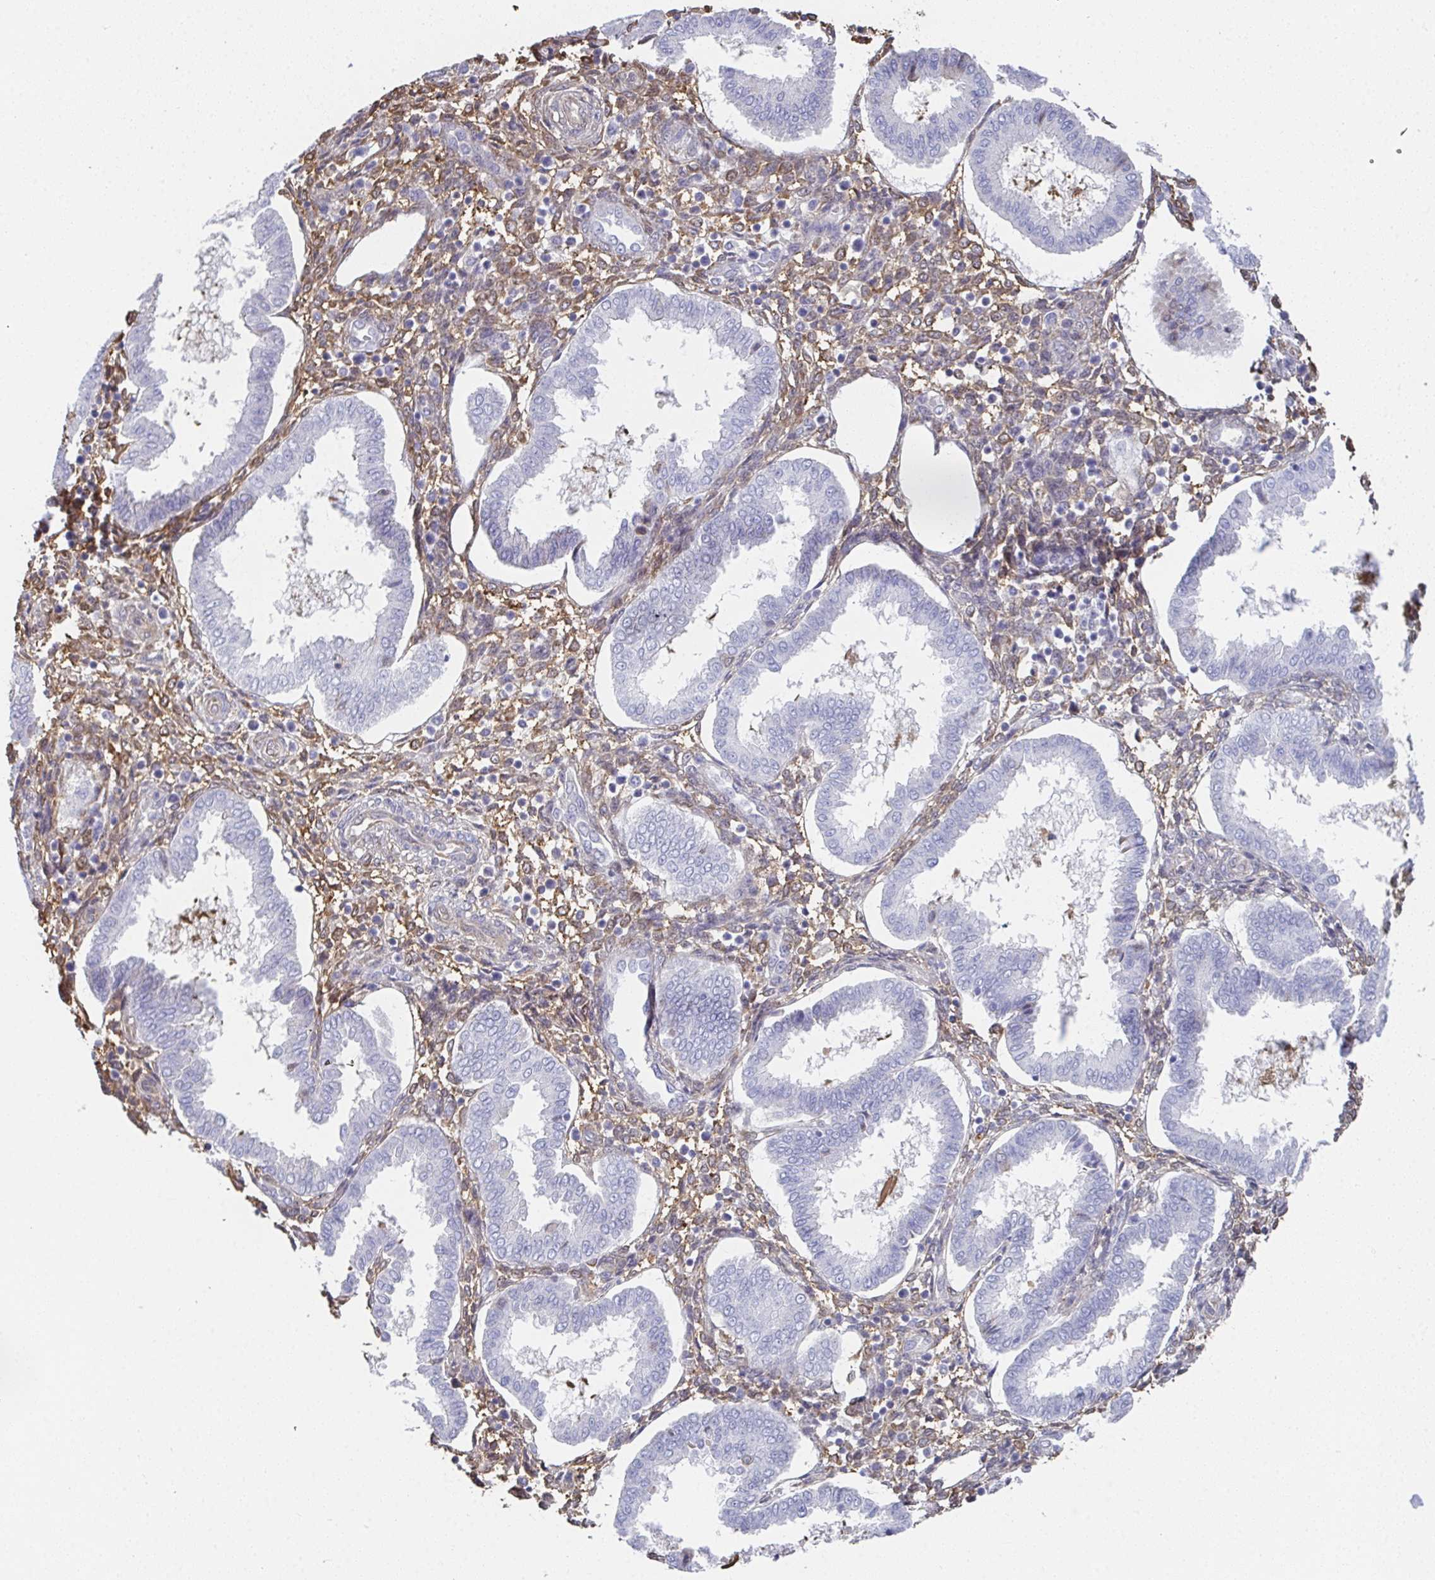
{"staining": {"intensity": "weak", "quantity": "25%-75%", "location": "cytoplasmic/membranous"}, "tissue": "endometrium", "cell_type": "Cells in endometrial stroma", "image_type": "normal", "snomed": [{"axis": "morphology", "description": "Normal tissue, NOS"}, {"axis": "topography", "description": "Endometrium"}], "caption": "This image displays immunohistochemistry staining of unremarkable endometrium, with low weak cytoplasmic/membranous staining in approximately 25%-75% of cells in endometrial stroma.", "gene": "RBP1", "patient": {"sex": "female", "age": 24}}